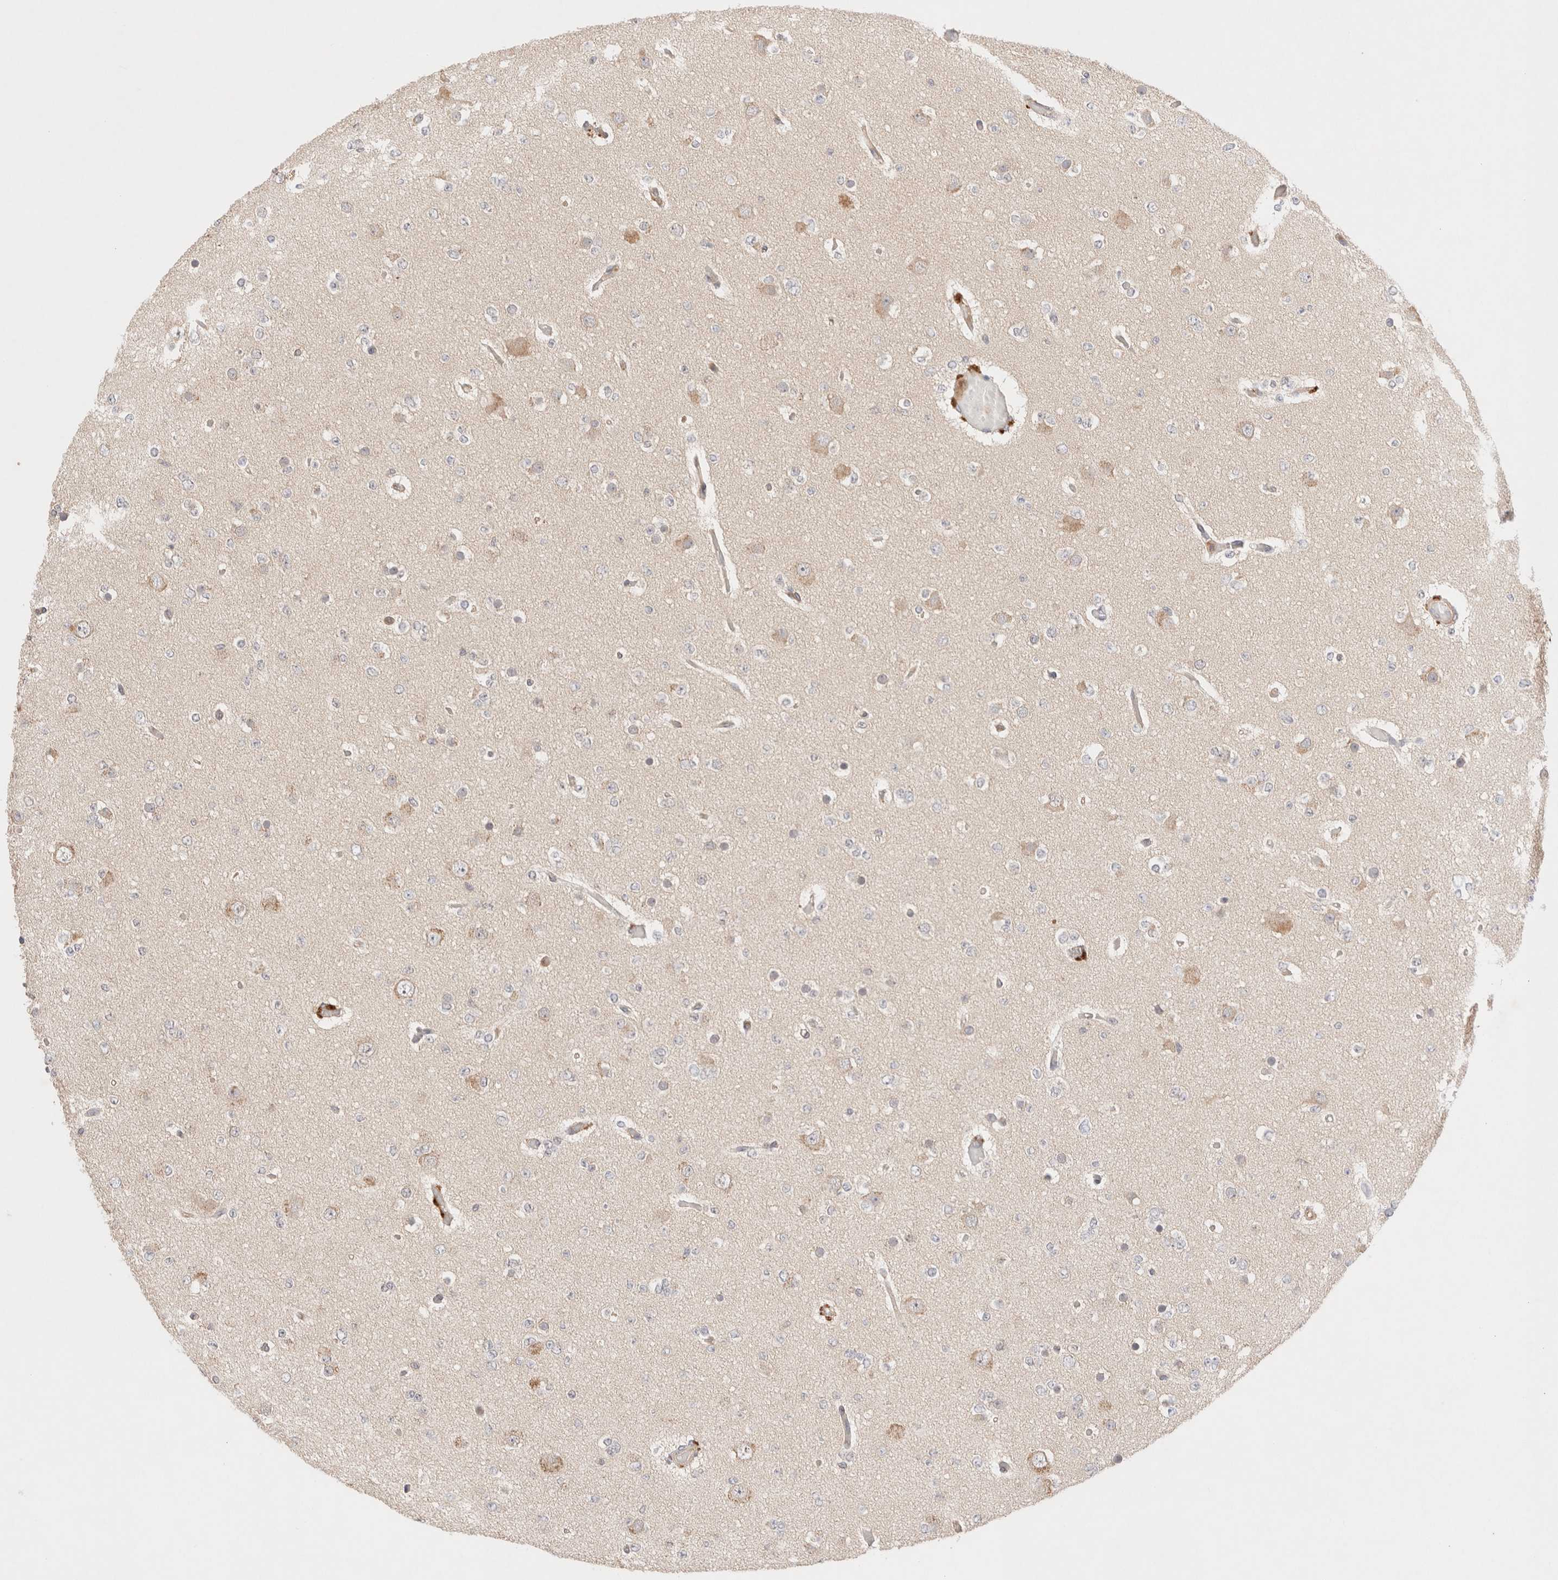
{"staining": {"intensity": "negative", "quantity": "none", "location": "none"}, "tissue": "glioma", "cell_type": "Tumor cells", "image_type": "cancer", "snomed": [{"axis": "morphology", "description": "Glioma, malignant, Low grade"}, {"axis": "topography", "description": "Brain"}], "caption": "There is no significant expression in tumor cells of low-grade glioma (malignant). Nuclei are stained in blue.", "gene": "CARNMT1", "patient": {"sex": "female", "age": 22}}